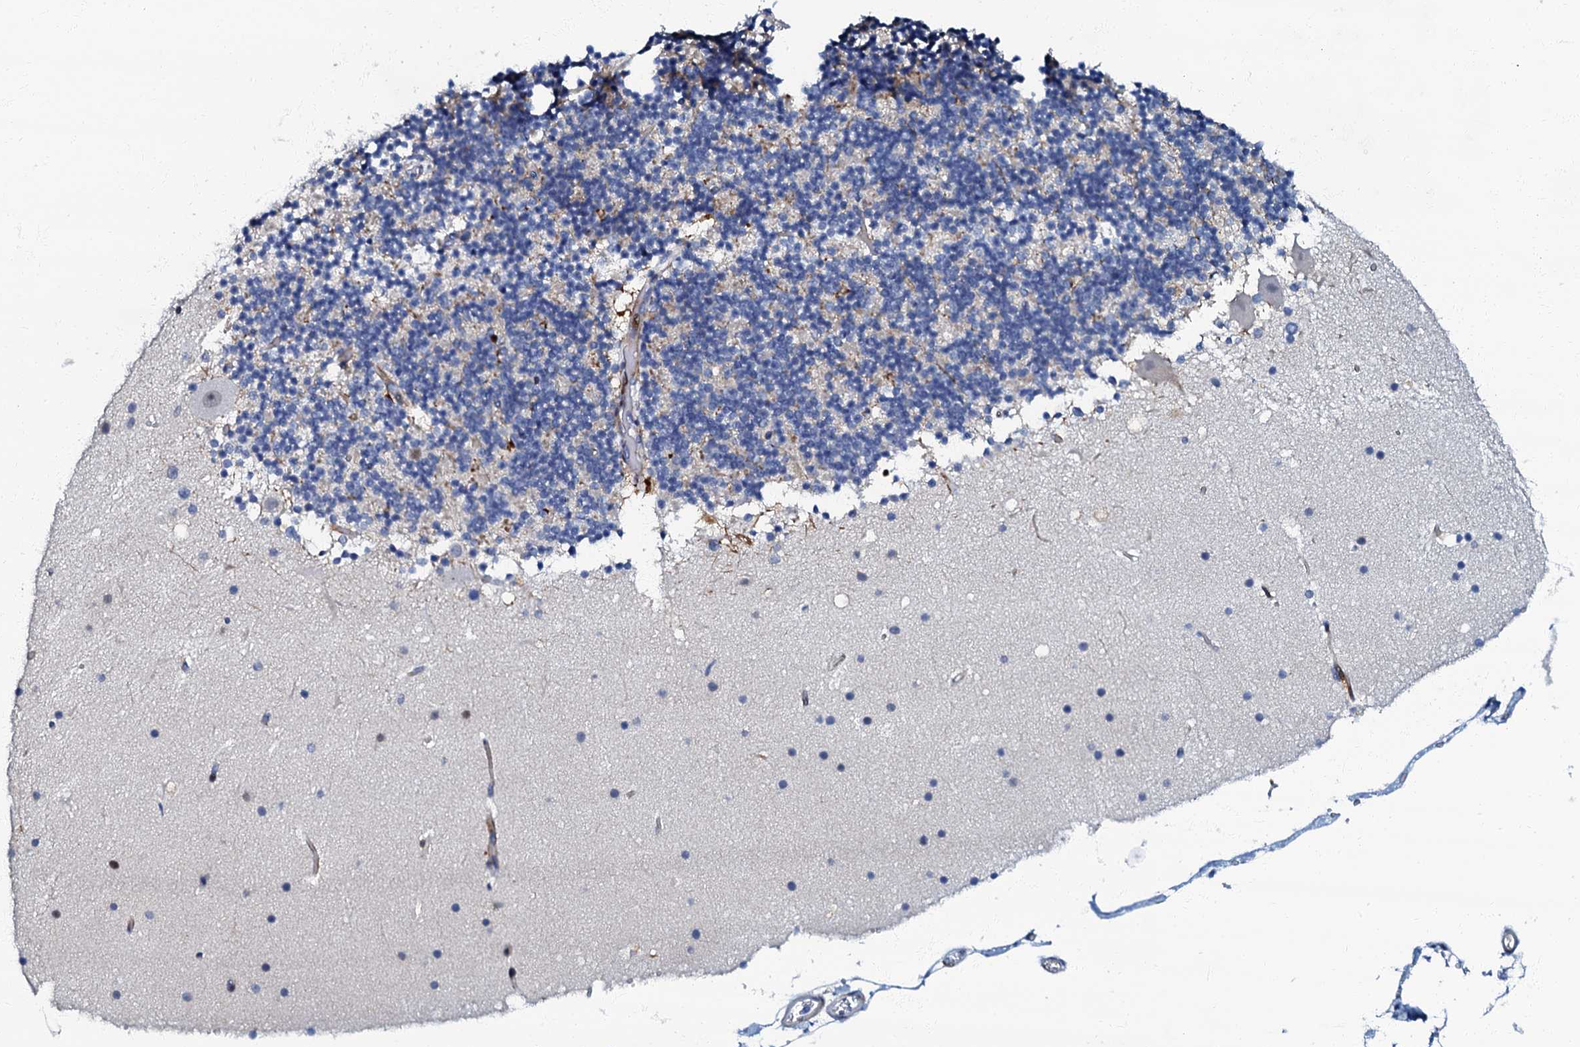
{"staining": {"intensity": "negative", "quantity": "none", "location": "none"}, "tissue": "cerebellum", "cell_type": "Cells in granular layer", "image_type": "normal", "snomed": [{"axis": "morphology", "description": "Normal tissue, NOS"}, {"axis": "topography", "description": "Cerebellum"}], "caption": "The photomicrograph reveals no significant staining in cells in granular layer of cerebellum. (DAB IHC with hematoxylin counter stain).", "gene": "MFSD5", "patient": {"sex": "male", "age": 57}}